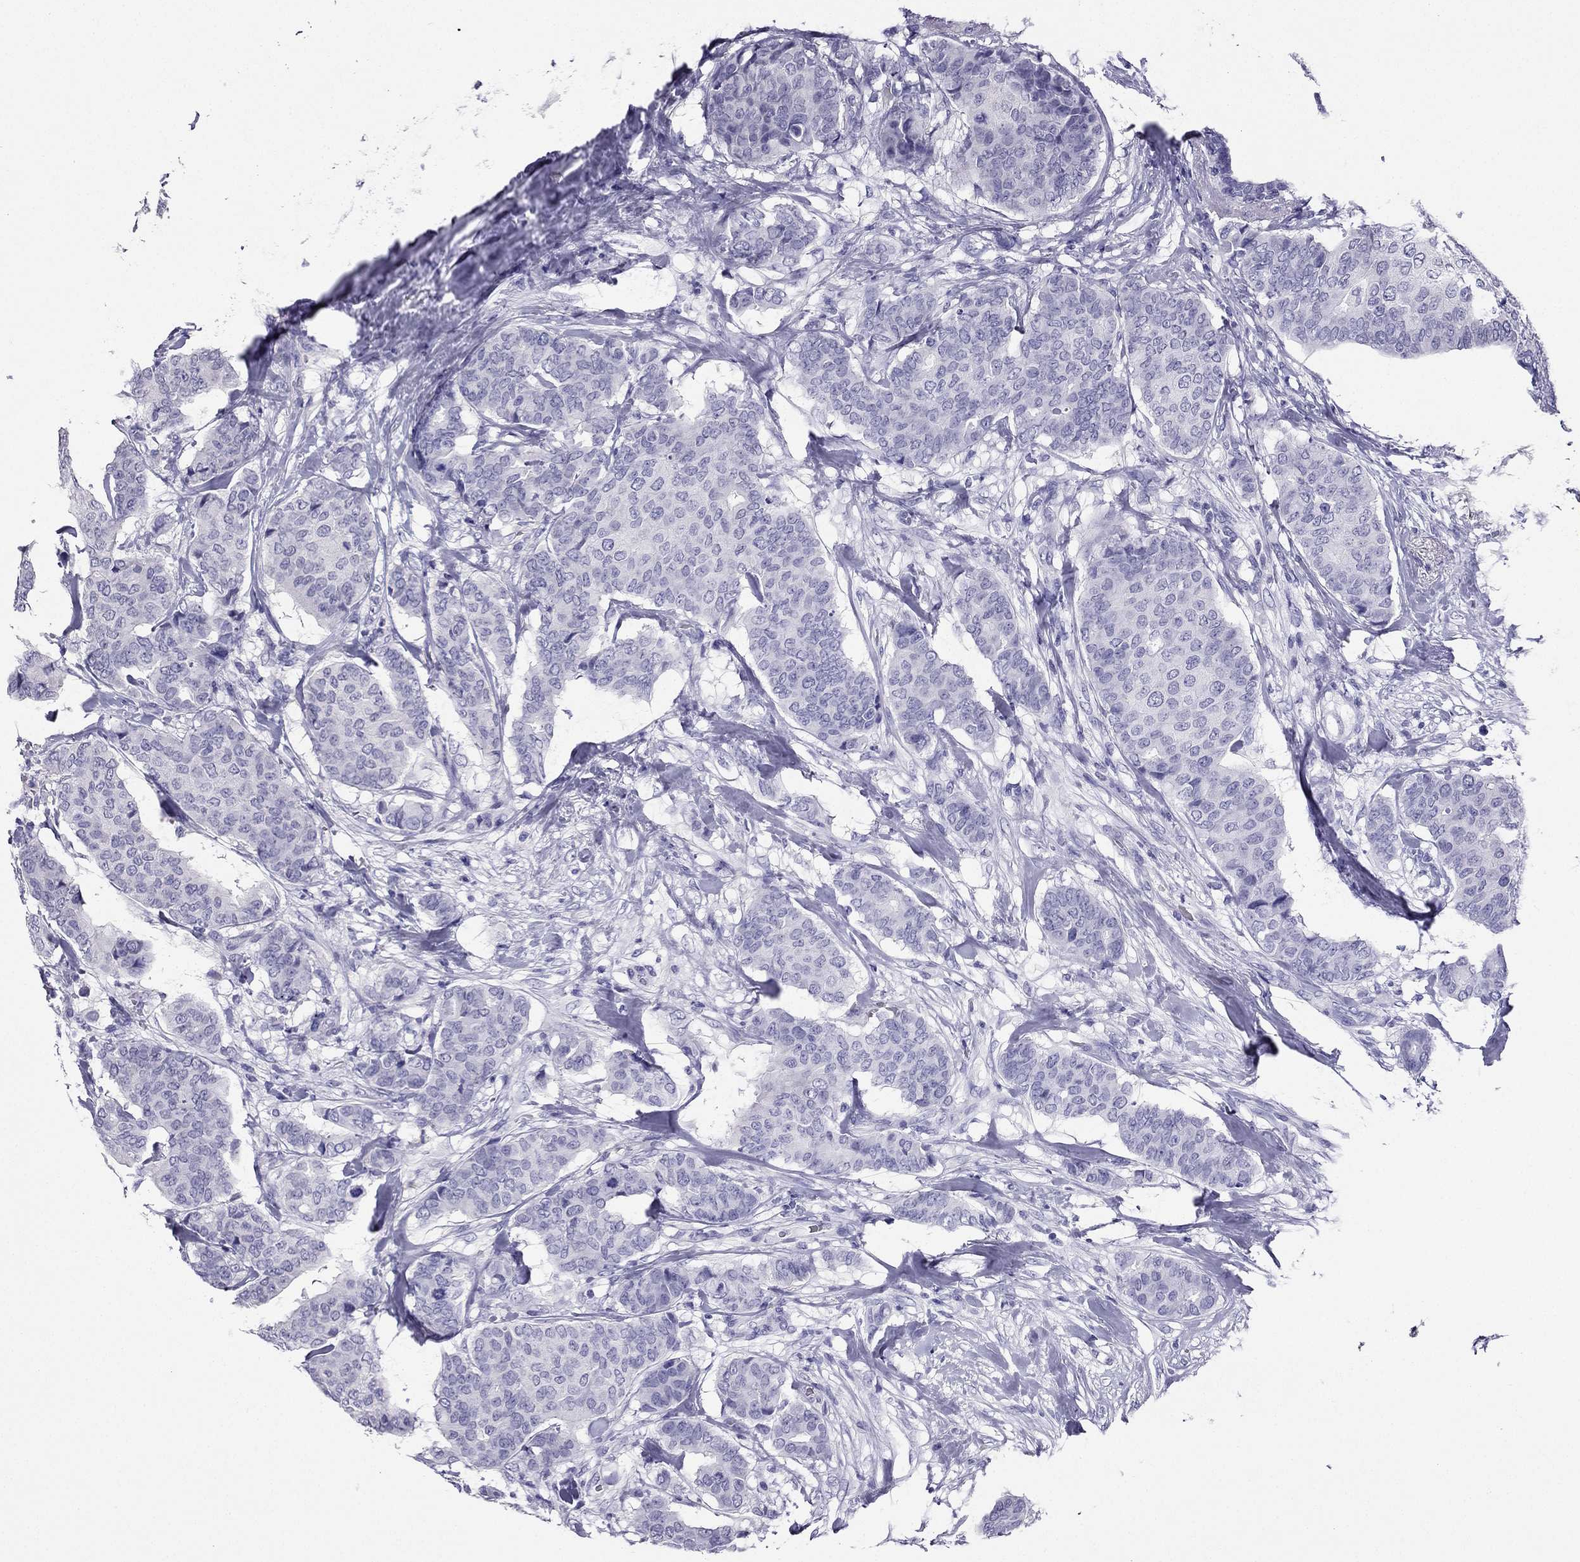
{"staining": {"intensity": "negative", "quantity": "none", "location": "none"}, "tissue": "breast cancer", "cell_type": "Tumor cells", "image_type": "cancer", "snomed": [{"axis": "morphology", "description": "Duct carcinoma"}, {"axis": "topography", "description": "Breast"}], "caption": "DAB immunohistochemical staining of breast intraductal carcinoma demonstrates no significant positivity in tumor cells.", "gene": "KCNJ10", "patient": {"sex": "female", "age": 75}}